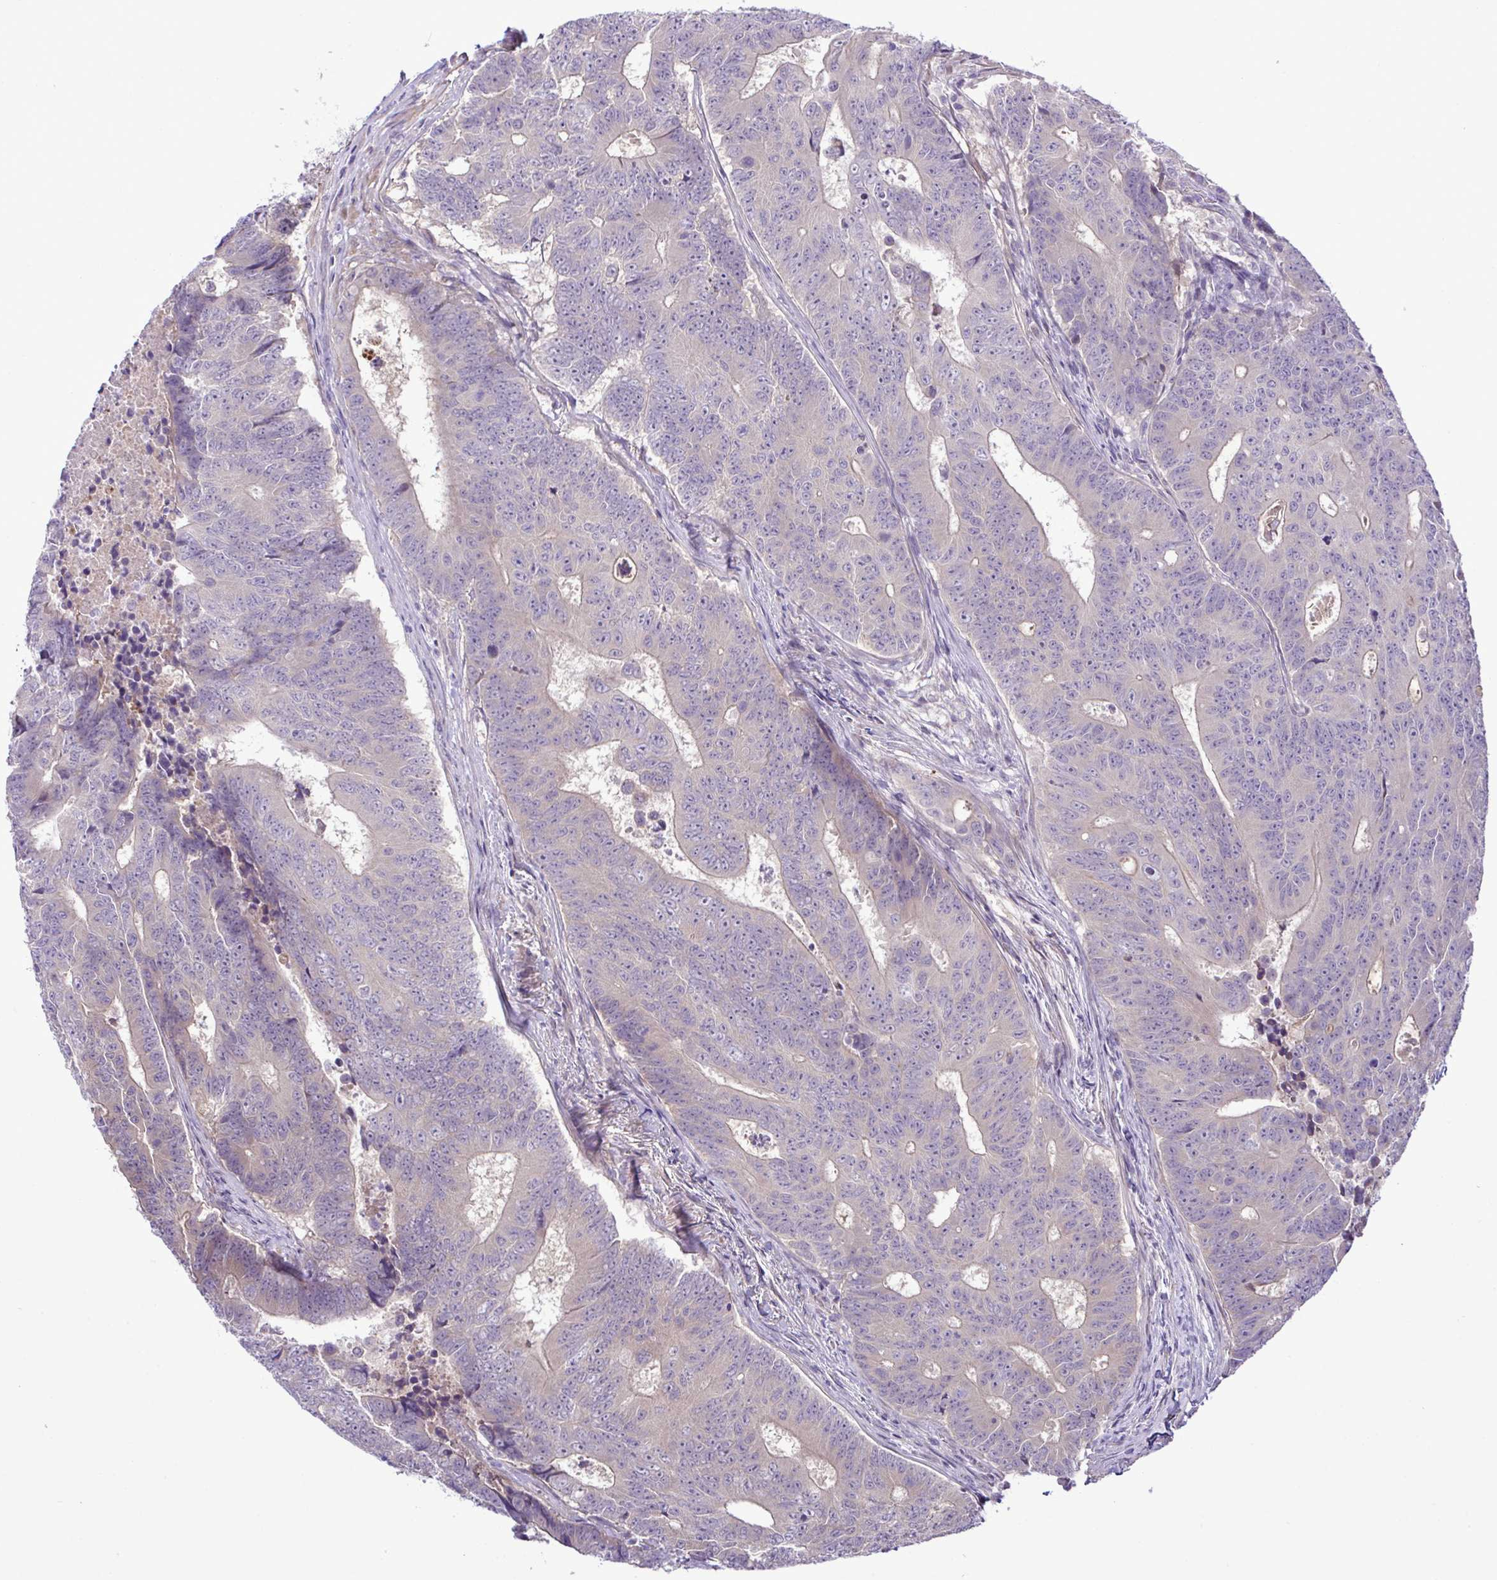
{"staining": {"intensity": "weak", "quantity": "25%-75%", "location": "cytoplasmic/membranous"}, "tissue": "colorectal cancer", "cell_type": "Tumor cells", "image_type": "cancer", "snomed": [{"axis": "morphology", "description": "Adenocarcinoma, NOS"}, {"axis": "topography", "description": "Colon"}], "caption": "Brown immunohistochemical staining in colorectal cancer (adenocarcinoma) shows weak cytoplasmic/membranous positivity in about 25%-75% of tumor cells. (IHC, brightfield microscopy, high magnification).", "gene": "SYNPO2L", "patient": {"sex": "female", "age": 48}}